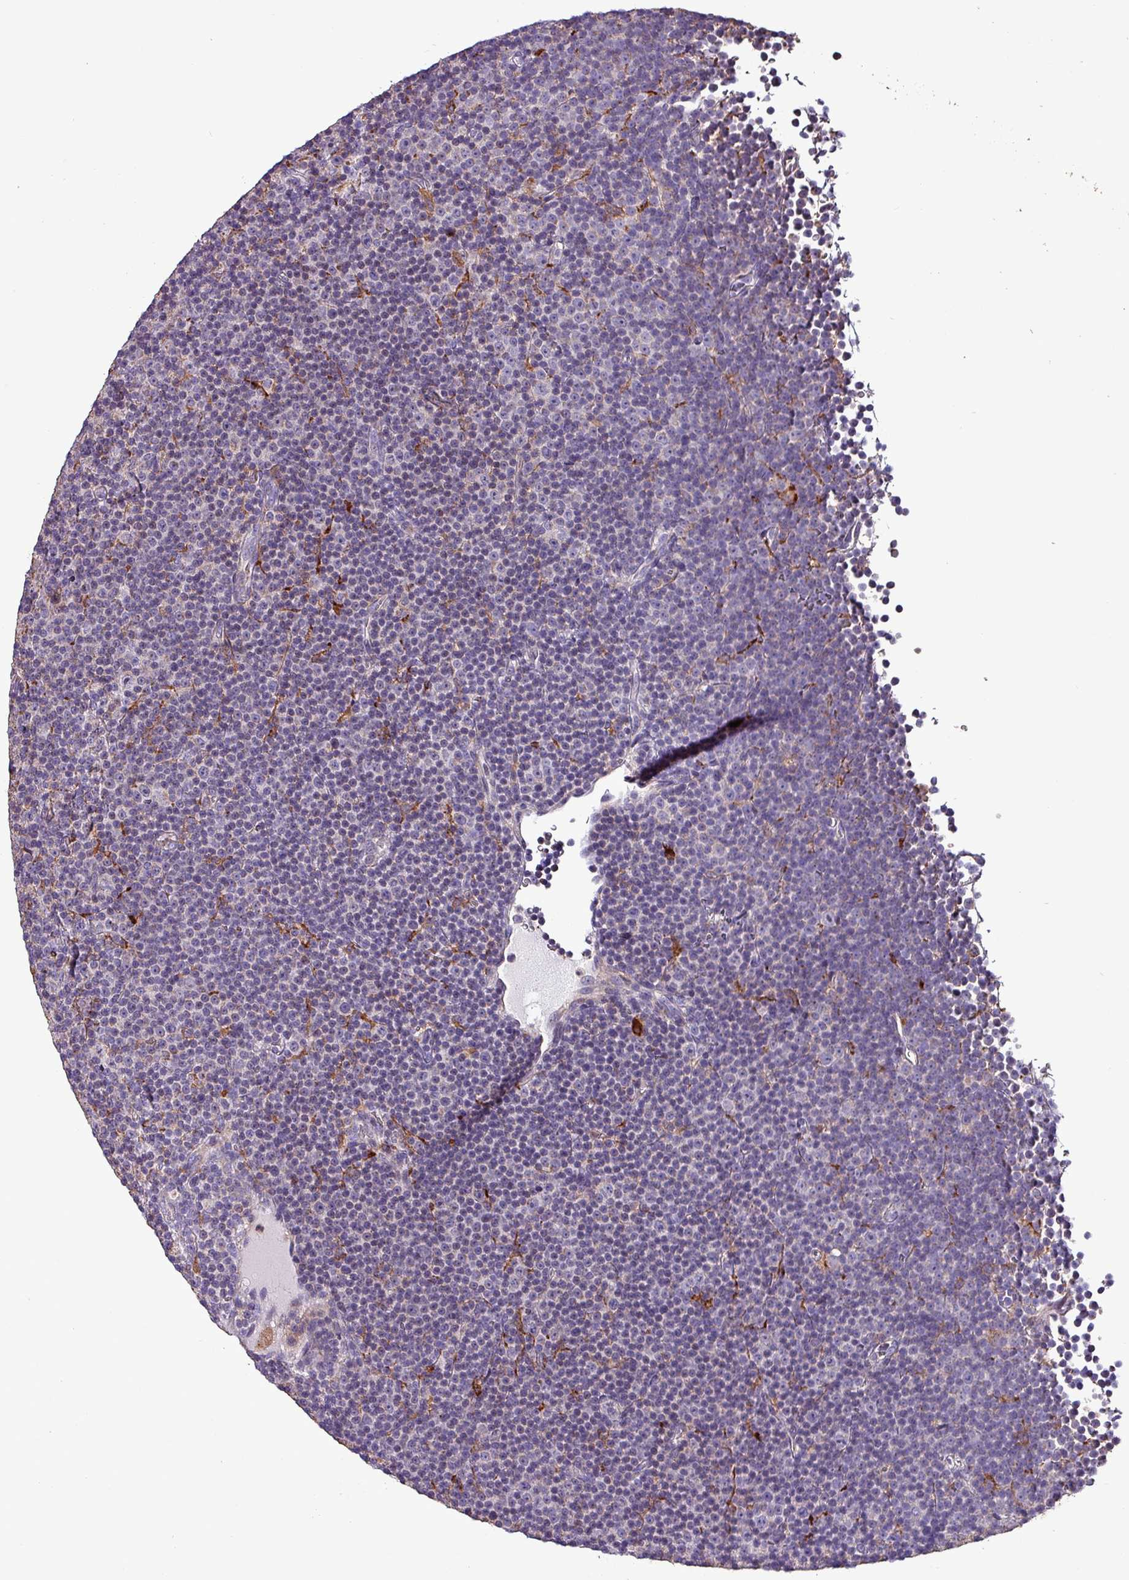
{"staining": {"intensity": "negative", "quantity": "none", "location": "none"}, "tissue": "lymphoma", "cell_type": "Tumor cells", "image_type": "cancer", "snomed": [{"axis": "morphology", "description": "Malignant lymphoma, non-Hodgkin's type, Low grade"}, {"axis": "topography", "description": "Lymph node"}], "caption": "High magnification brightfield microscopy of malignant lymphoma, non-Hodgkin's type (low-grade) stained with DAB (brown) and counterstained with hematoxylin (blue): tumor cells show no significant expression.", "gene": "SCIN", "patient": {"sex": "female", "age": 67}}